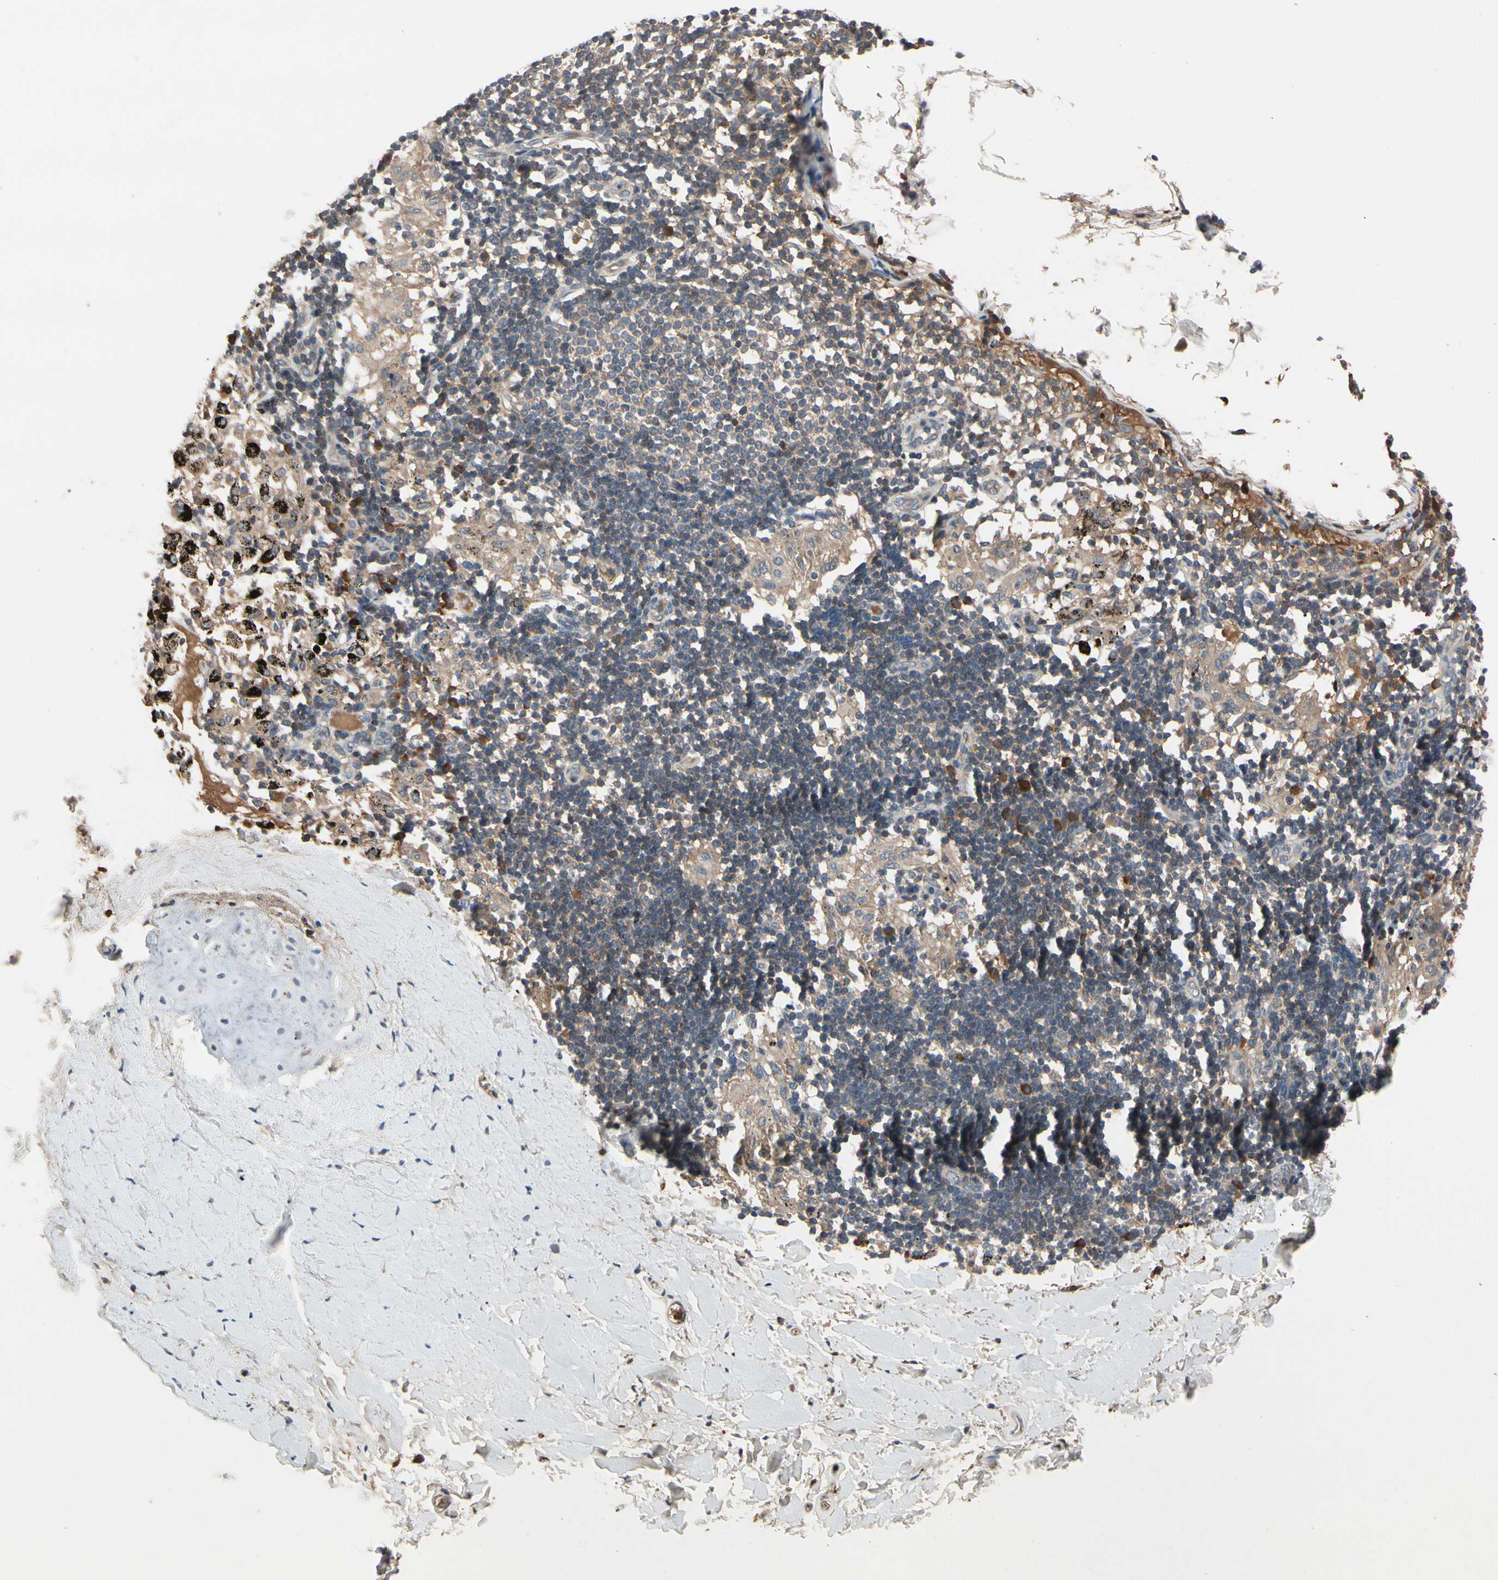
{"staining": {"intensity": "weak", "quantity": ">75%", "location": "cytoplasmic/membranous"}, "tissue": "adipose tissue", "cell_type": "Adipocytes", "image_type": "normal", "snomed": [{"axis": "morphology", "description": "Normal tissue, NOS"}, {"axis": "topography", "description": "Cartilage tissue"}, {"axis": "topography", "description": "Bronchus"}], "caption": "The photomicrograph shows immunohistochemical staining of unremarkable adipose tissue. There is weak cytoplasmic/membranous staining is present in about >75% of adipocytes.", "gene": "IL1RL1", "patient": {"sex": "female", "age": 73}}